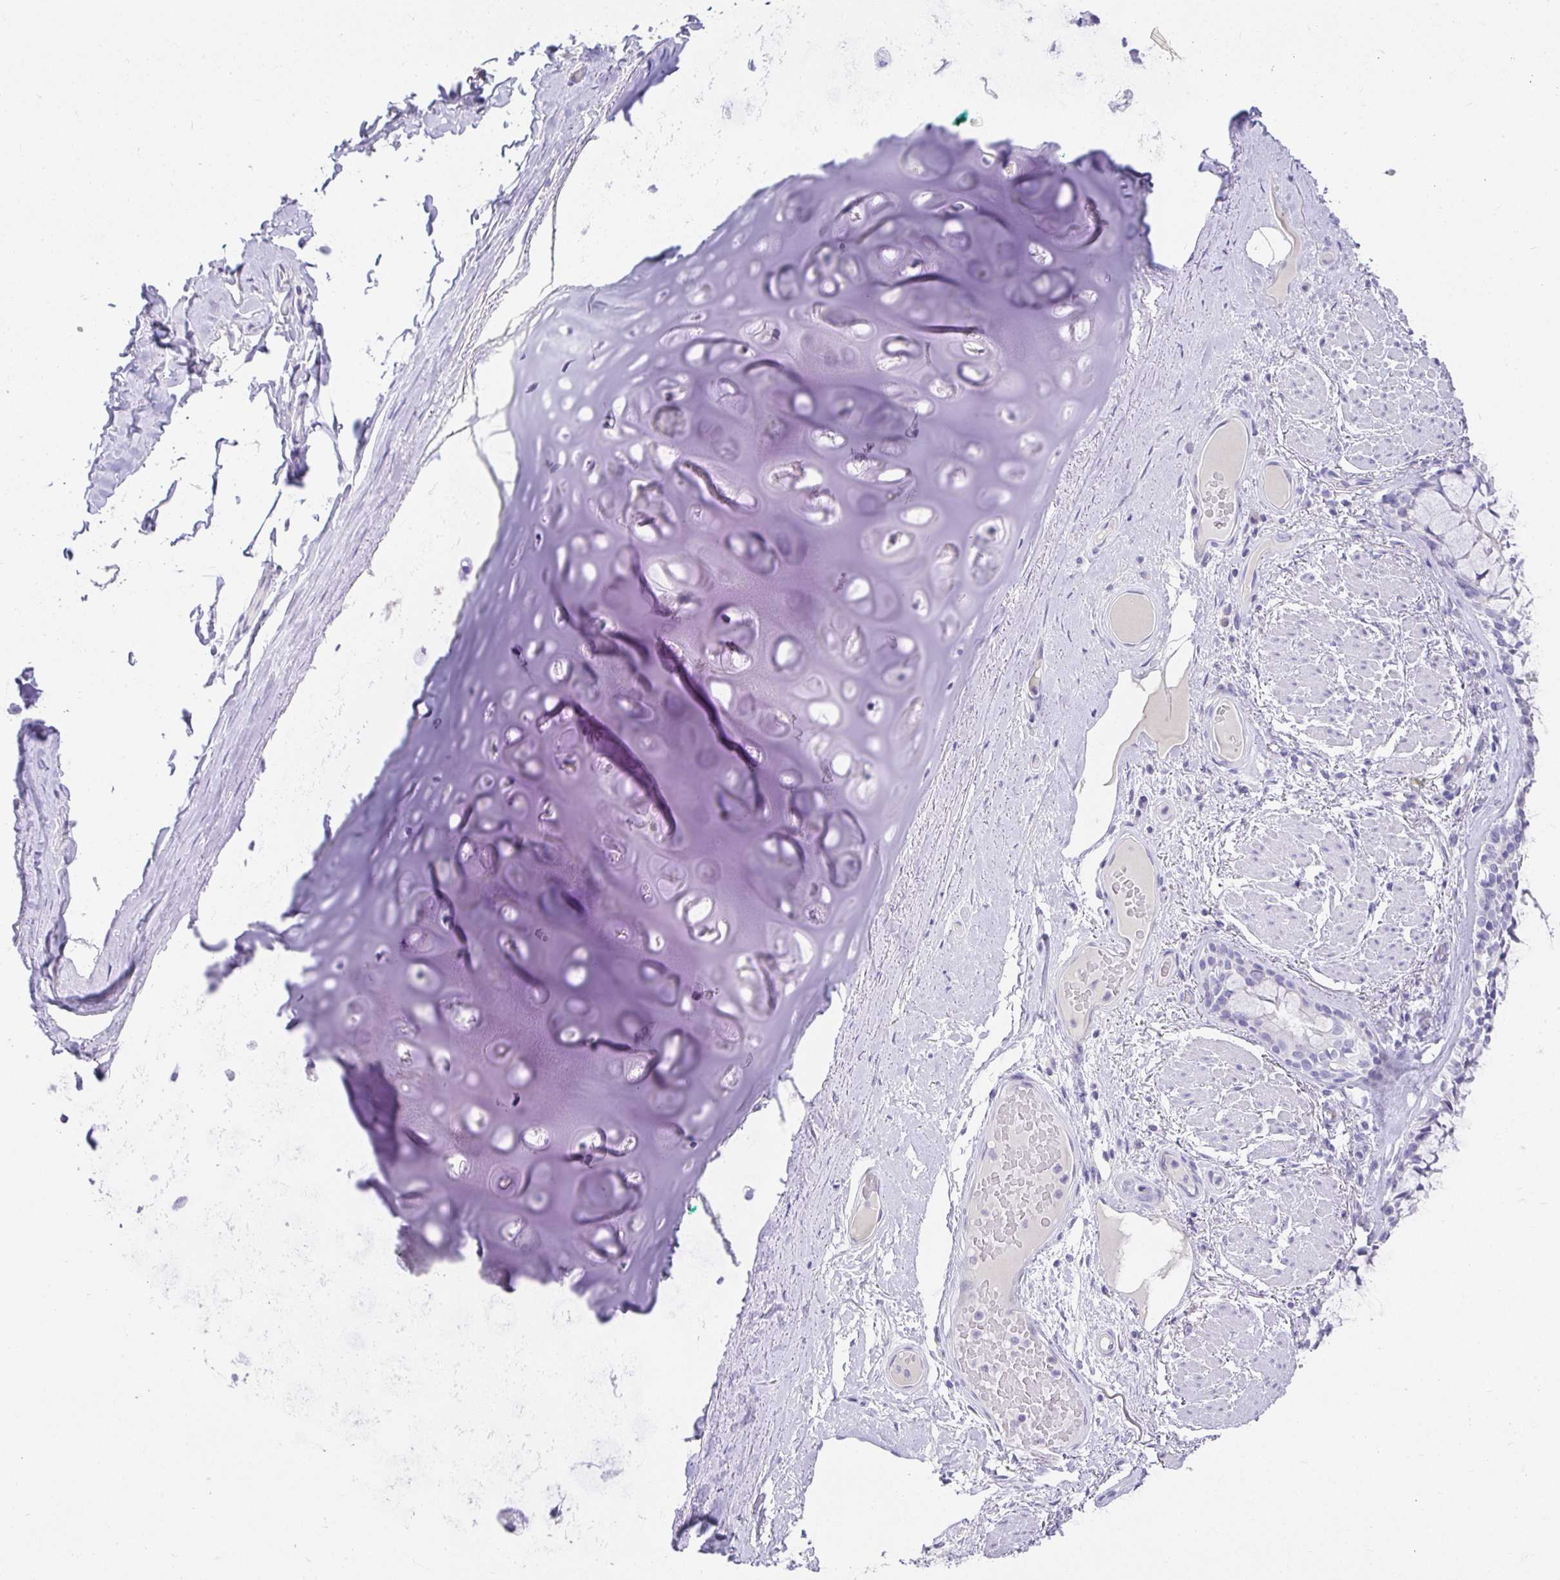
{"staining": {"intensity": "negative", "quantity": "none", "location": "none"}, "tissue": "adipose tissue", "cell_type": "Adipocytes", "image_type": "normal", "snomed": [{"axis": "morphology", "description": "Normal tissue, NOS"}, {"axis": "topography", "description": "Cartilage tissue"}, {"axis": "topography", "description": "Bronchus"}], "caption": "This is a image of IHC staining of unremarkable adipose tissue, which shows no staining in adipocytes. Brightfield microscopy of IHC stained with DAB (3,3'-diaminobenzidine) (brown) and hematoxylin (blue), captured at high magnification.", "gene": "CHAT", "patient": {"sex": "male", "age": 64}}